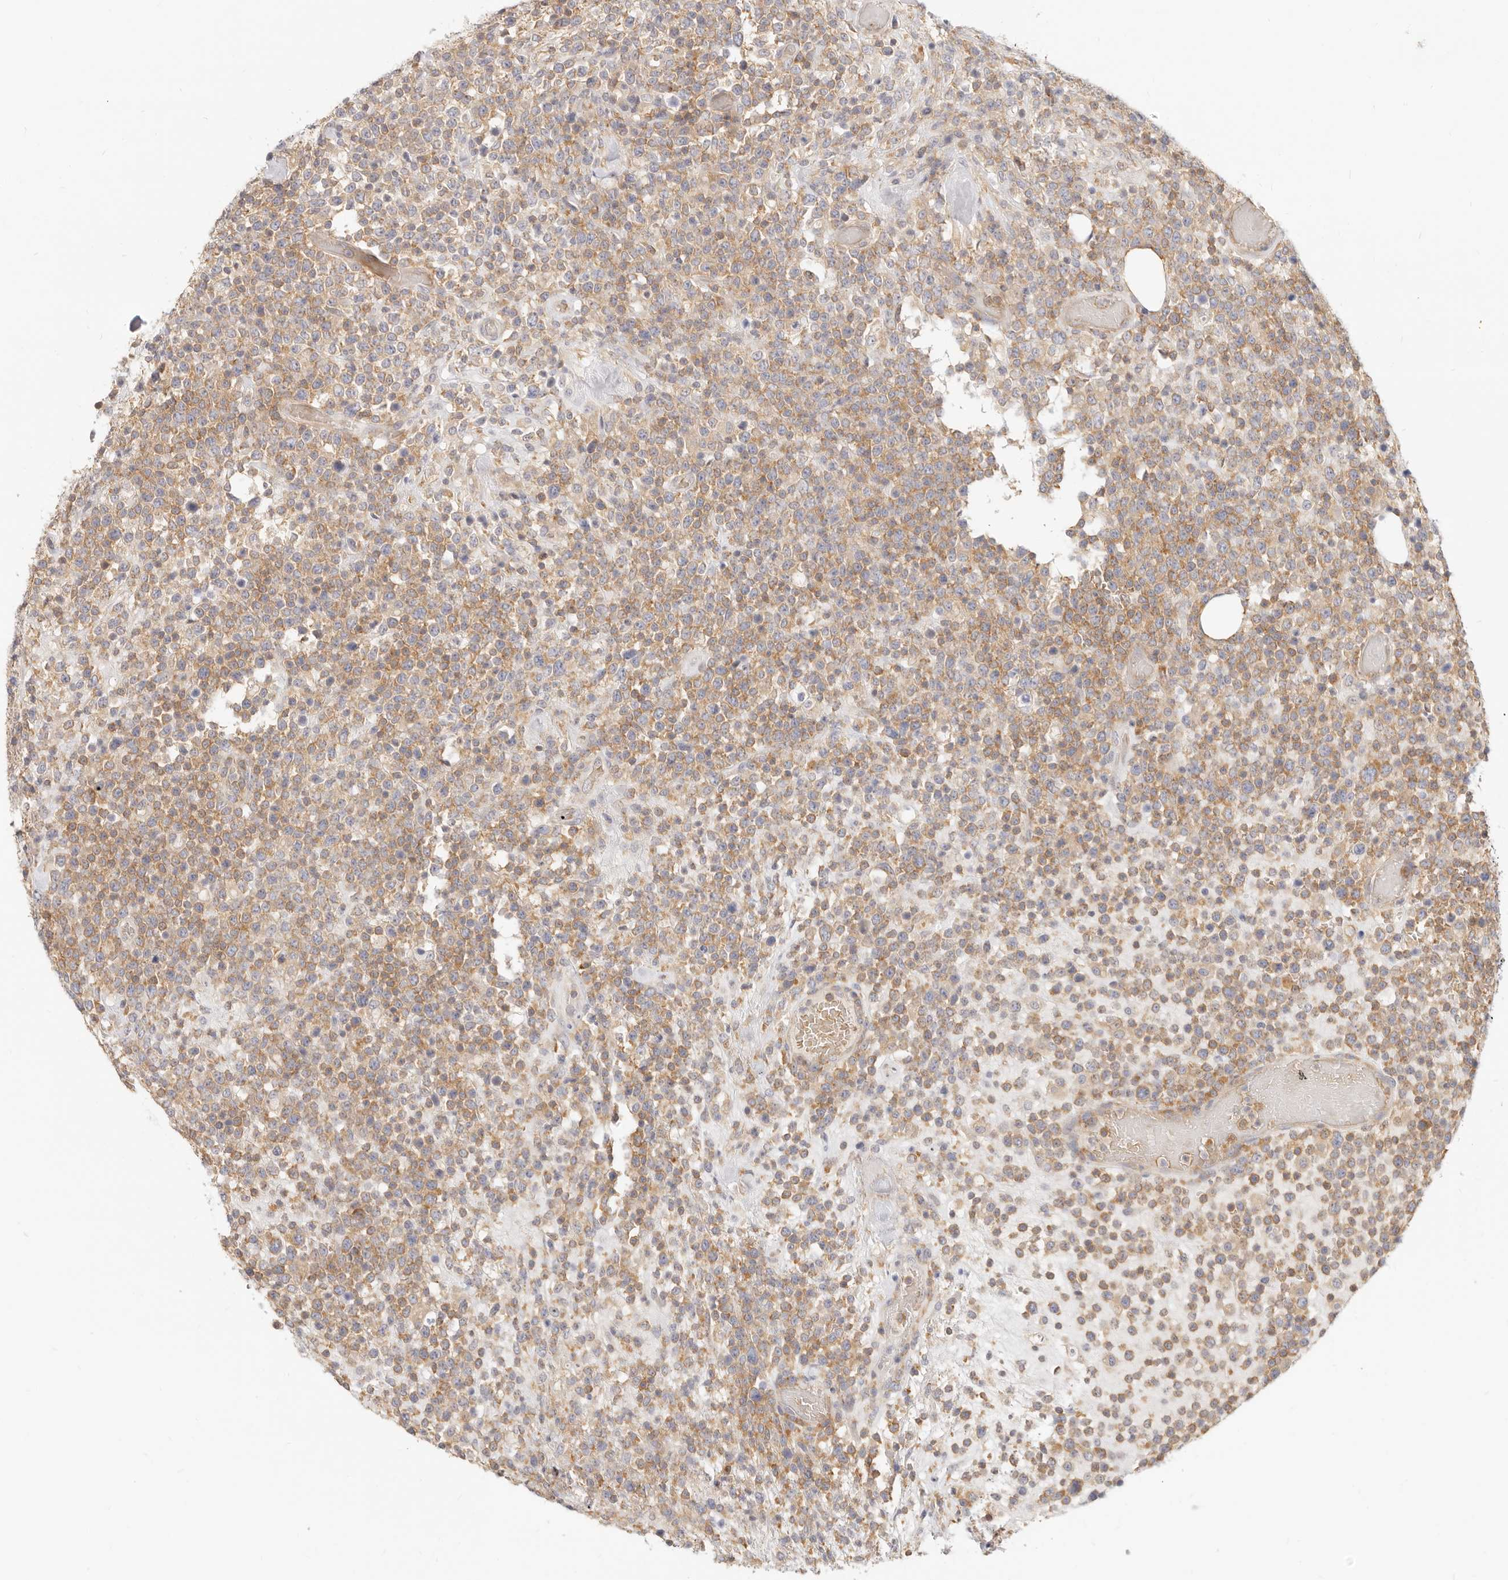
{"staining": {"intensity": "moderate", "quantity": "25%-75%", "location": "cytoplasmic/membranous"}, "tissue": "lymphoma", "cell_type": "Tumor cells", "image_type": "cancer", "snomed": [{"axis": "morphology", "description": "Malignant lymphoma, non-Hodgkin's type, High grade"}, {"axis": "topography", "description": "Colon"}], "caption": "About 25%-75% of tumor cells in lymphoma demonstrate moderate cytoplasmic/membranous protein staining as visualized by brown immunohistochemical staining.", "gene": "LTB4R2", "patient": {"sex": "female", "age": 53}}